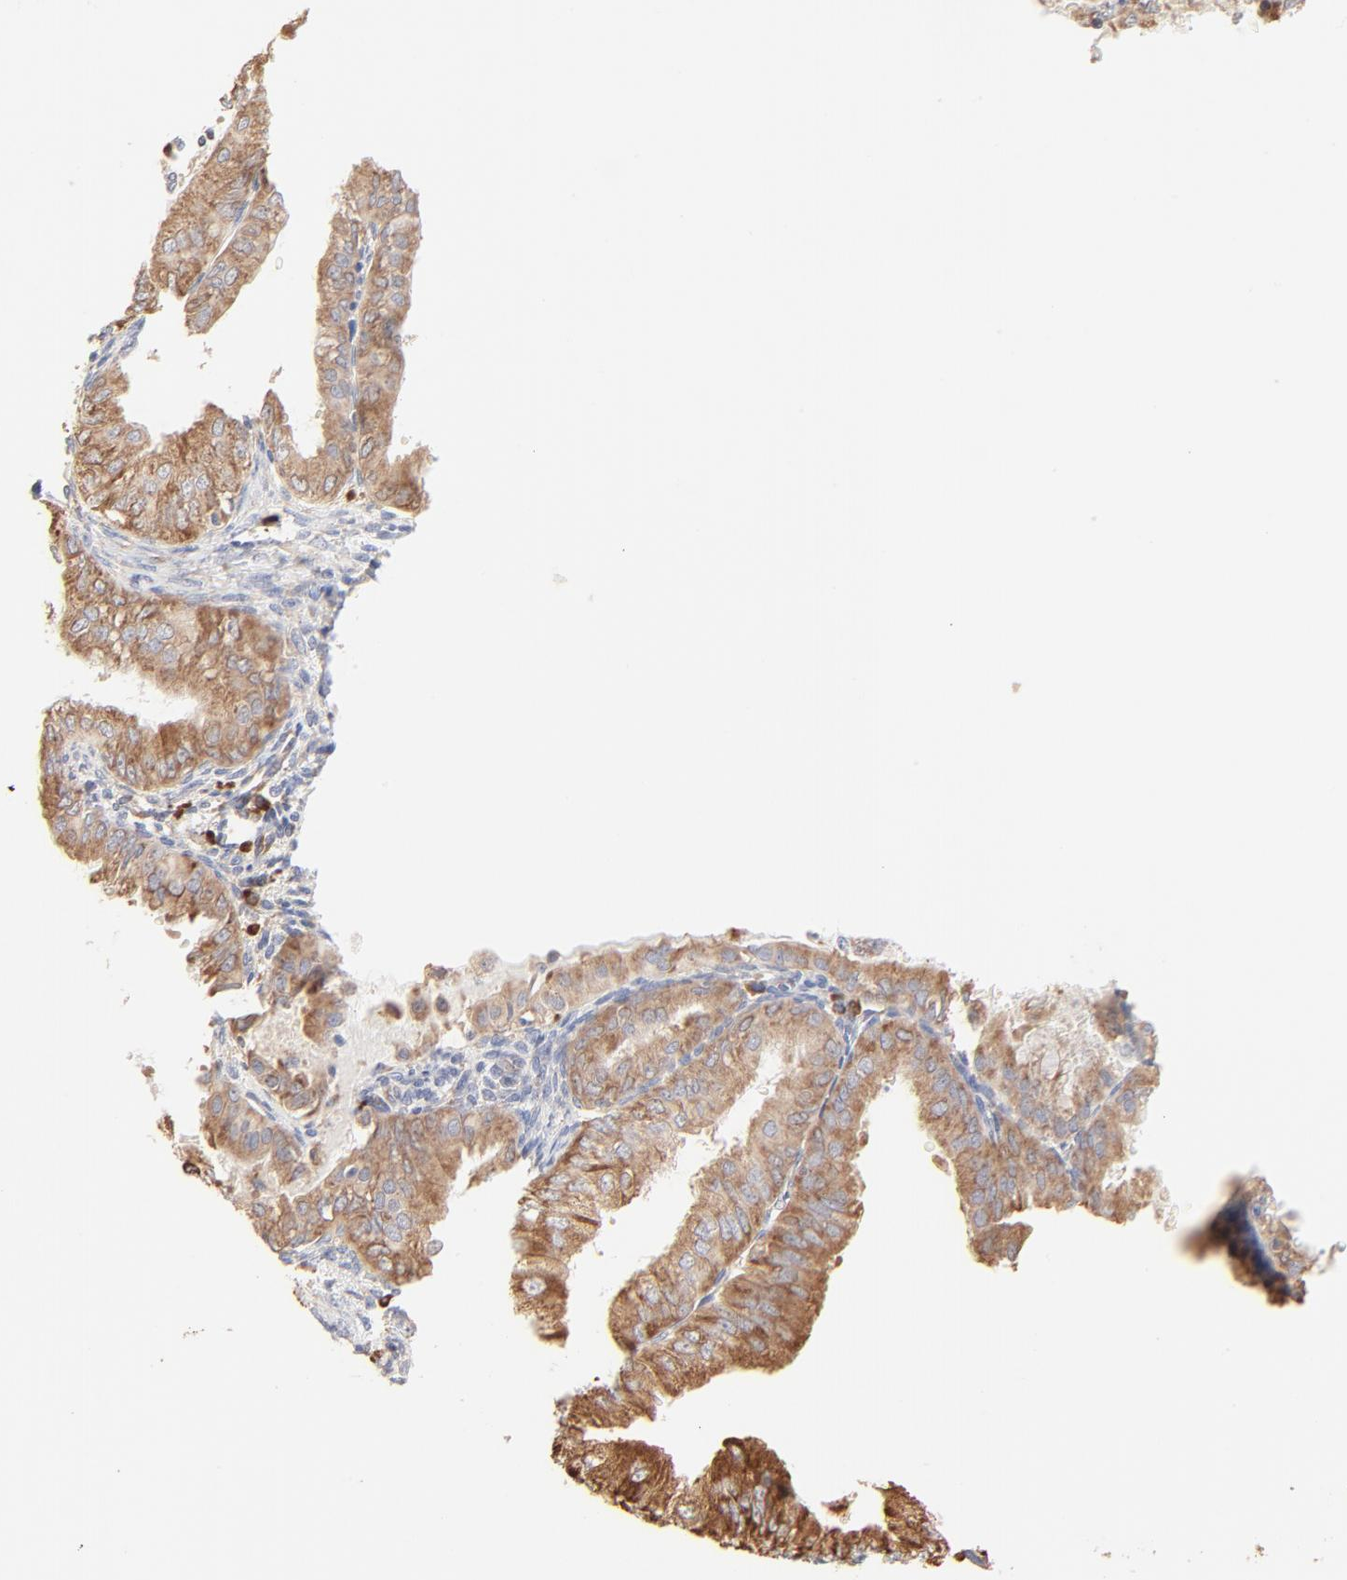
{"staining": {"intensity": "moderate", "quantity": ">75%", "location": "cytoplasmic/membranous"}, "tissue": "endometrial cancer", "cell_type": "Tumor cells", "image_type": "cancer", "snomed": [{"axis": "morphology", "description": "Adenocarcinoma, NOS"}, {"axis": "topography", "description": "Endometrium"}], "caption": "Immunohistochemistry (IHC) histopathology image of neoplastic tissue: human endometrial adenocarcinoma stained using immunohistochemistry (IHC) reveals medium levels of moderate protein expression localized specifically in the cytoplasmic/membranous of tumor cells, appearing as a cytoplasmic/membranous brown color.", "gene": "RPS20", "patient": {"sex": "female", "age": 76}}